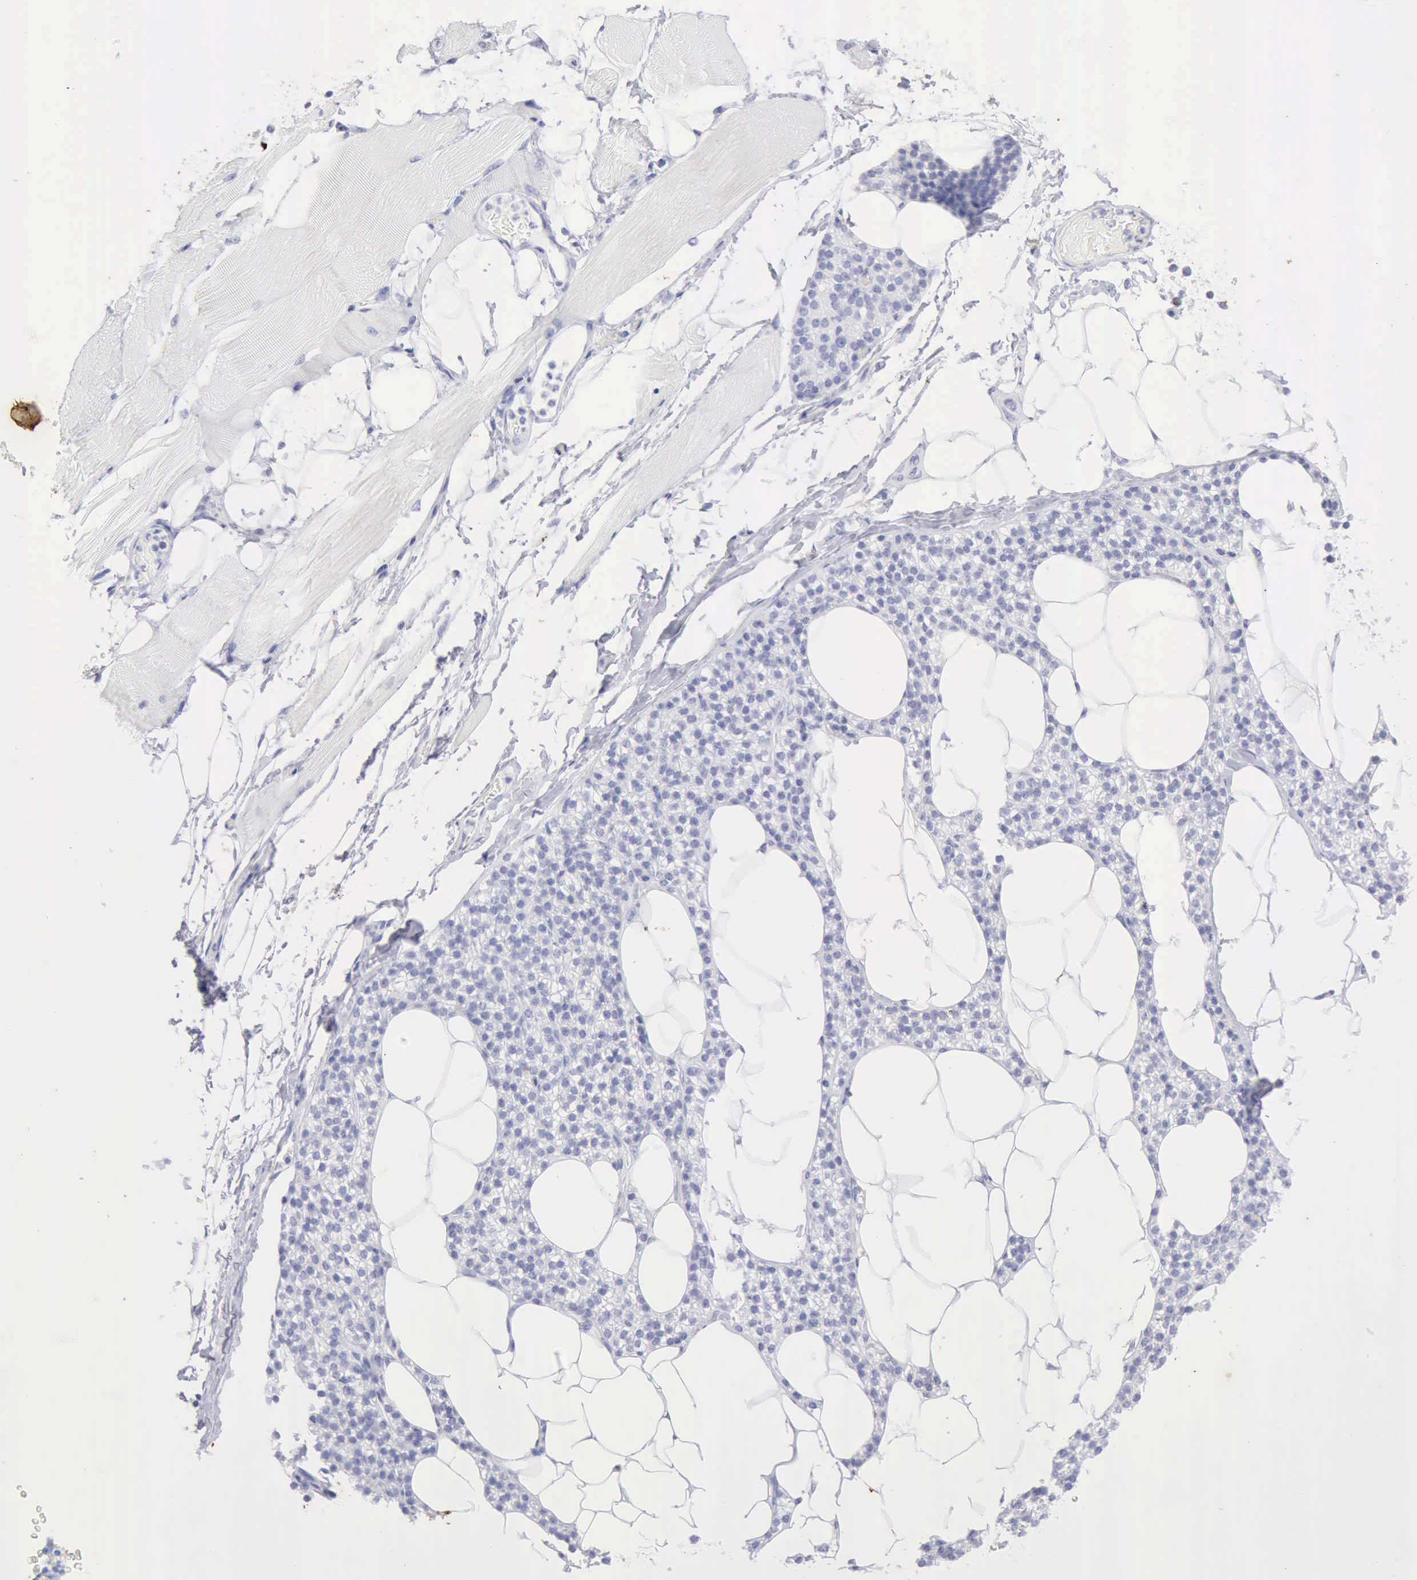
{"staining": {"intensity": "negative", "quantity": "none", "location": "none"}, "tissue": "skeletal muscle", "cell_type": "Myocytes", "image_type": "normal", "snomed": [{"axis": "morphology", "description": "Normal tissue, NOS"}, {"axis": "topography", "description": "Skeletal muscle"}, {"axis": "topography", "description": "Parathyroid gland"}], "caption": "IHC of benign skeletal muscle displays no positivity in myocytes.", "gene": "KRT10", "patient": {"sex": "female", "age": 37}}